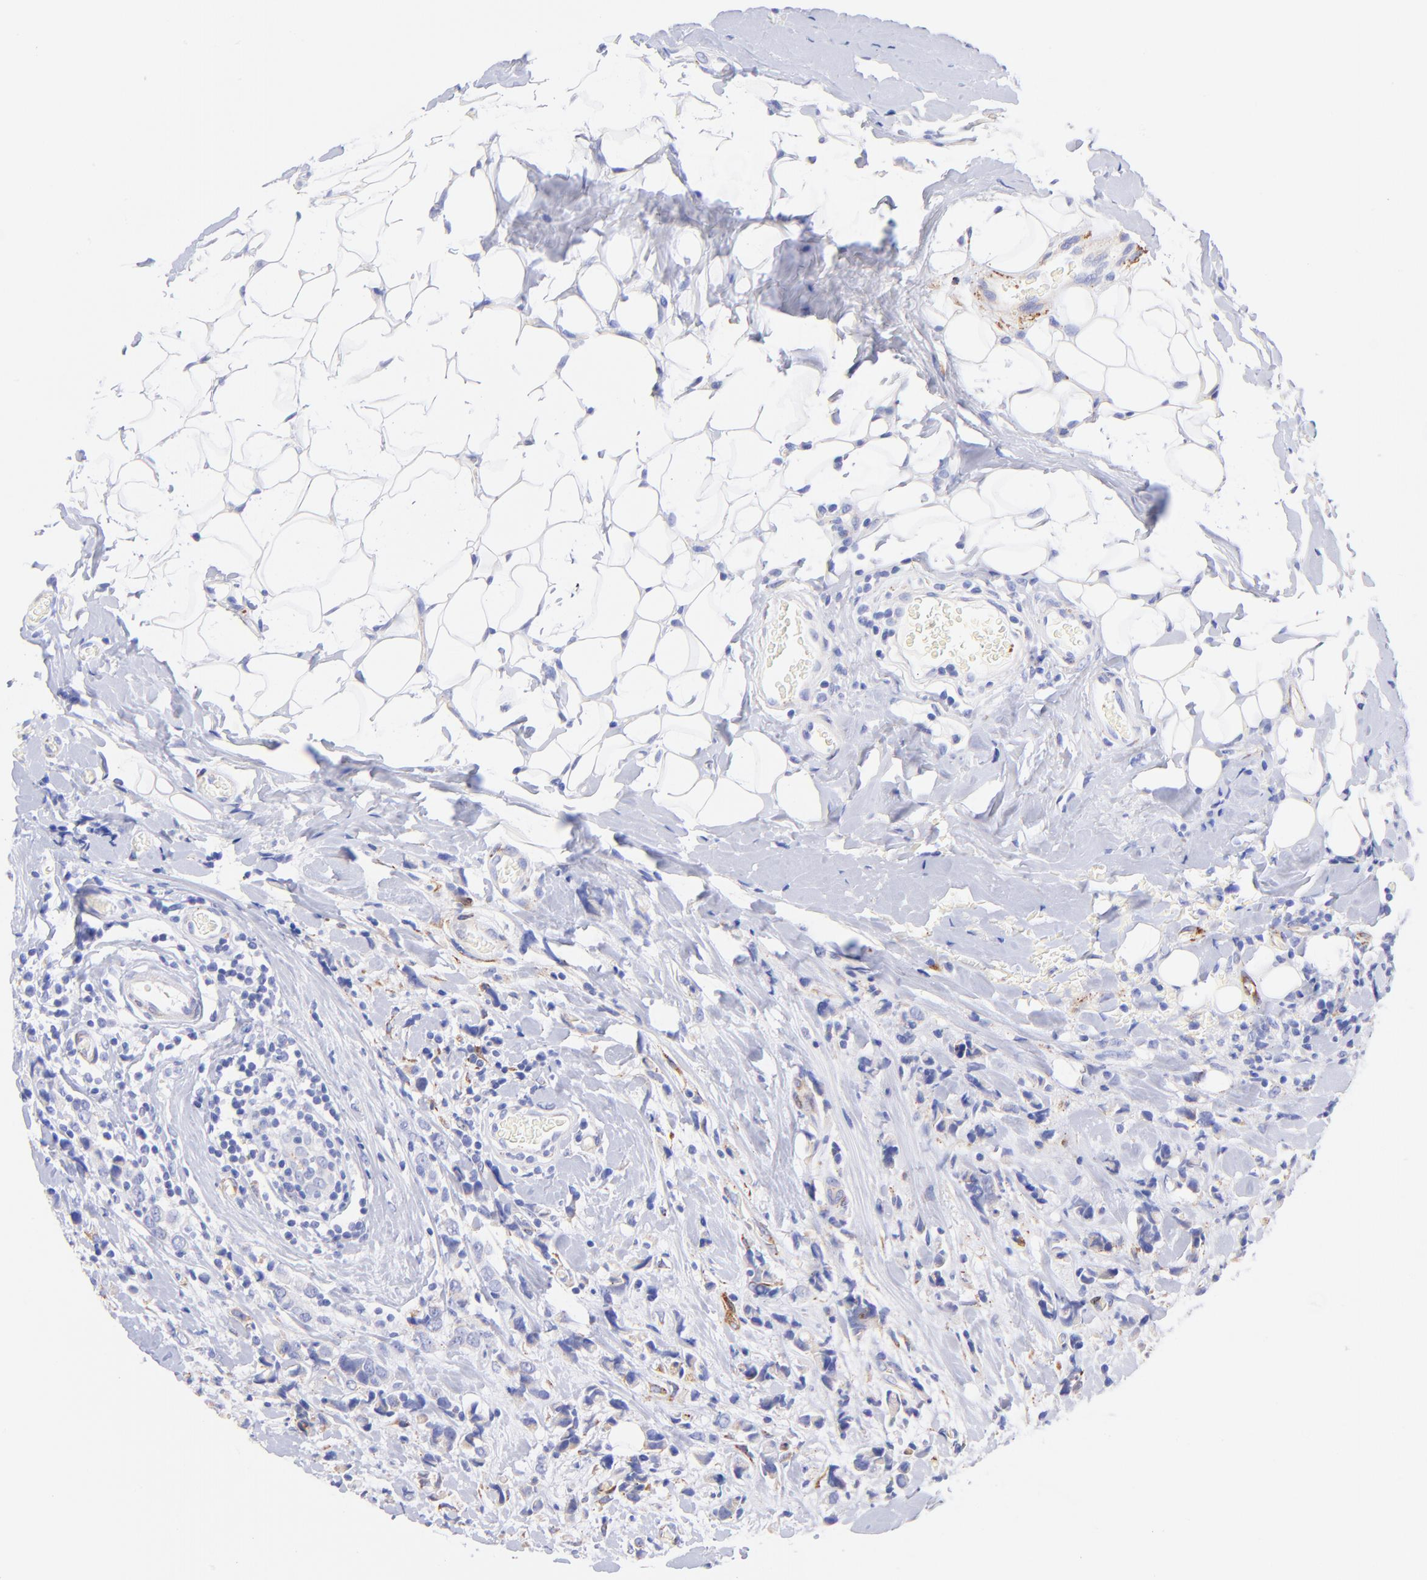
{"staining": {"intensity": "negative", "quantity": "none", "location": "none"}, "tissue": "breast cancer", "cell_type": "Tumor cells", "image_type": "cancer", "snomed": [{"axis": "morphology", "description": "Lobular carcinoma"}, {"axis": "topography", "description": "Breast"}], "caption": "The immunohistochemistry (IHC) photomicrograph has no significant staining in tumor cells of breast cancer (lobular carcinoma) tissue. (DAB immunohistochemistry (IHC), high magnification).", "gene": "SPARC", "patient": {"sex": "female", "age": 57}}